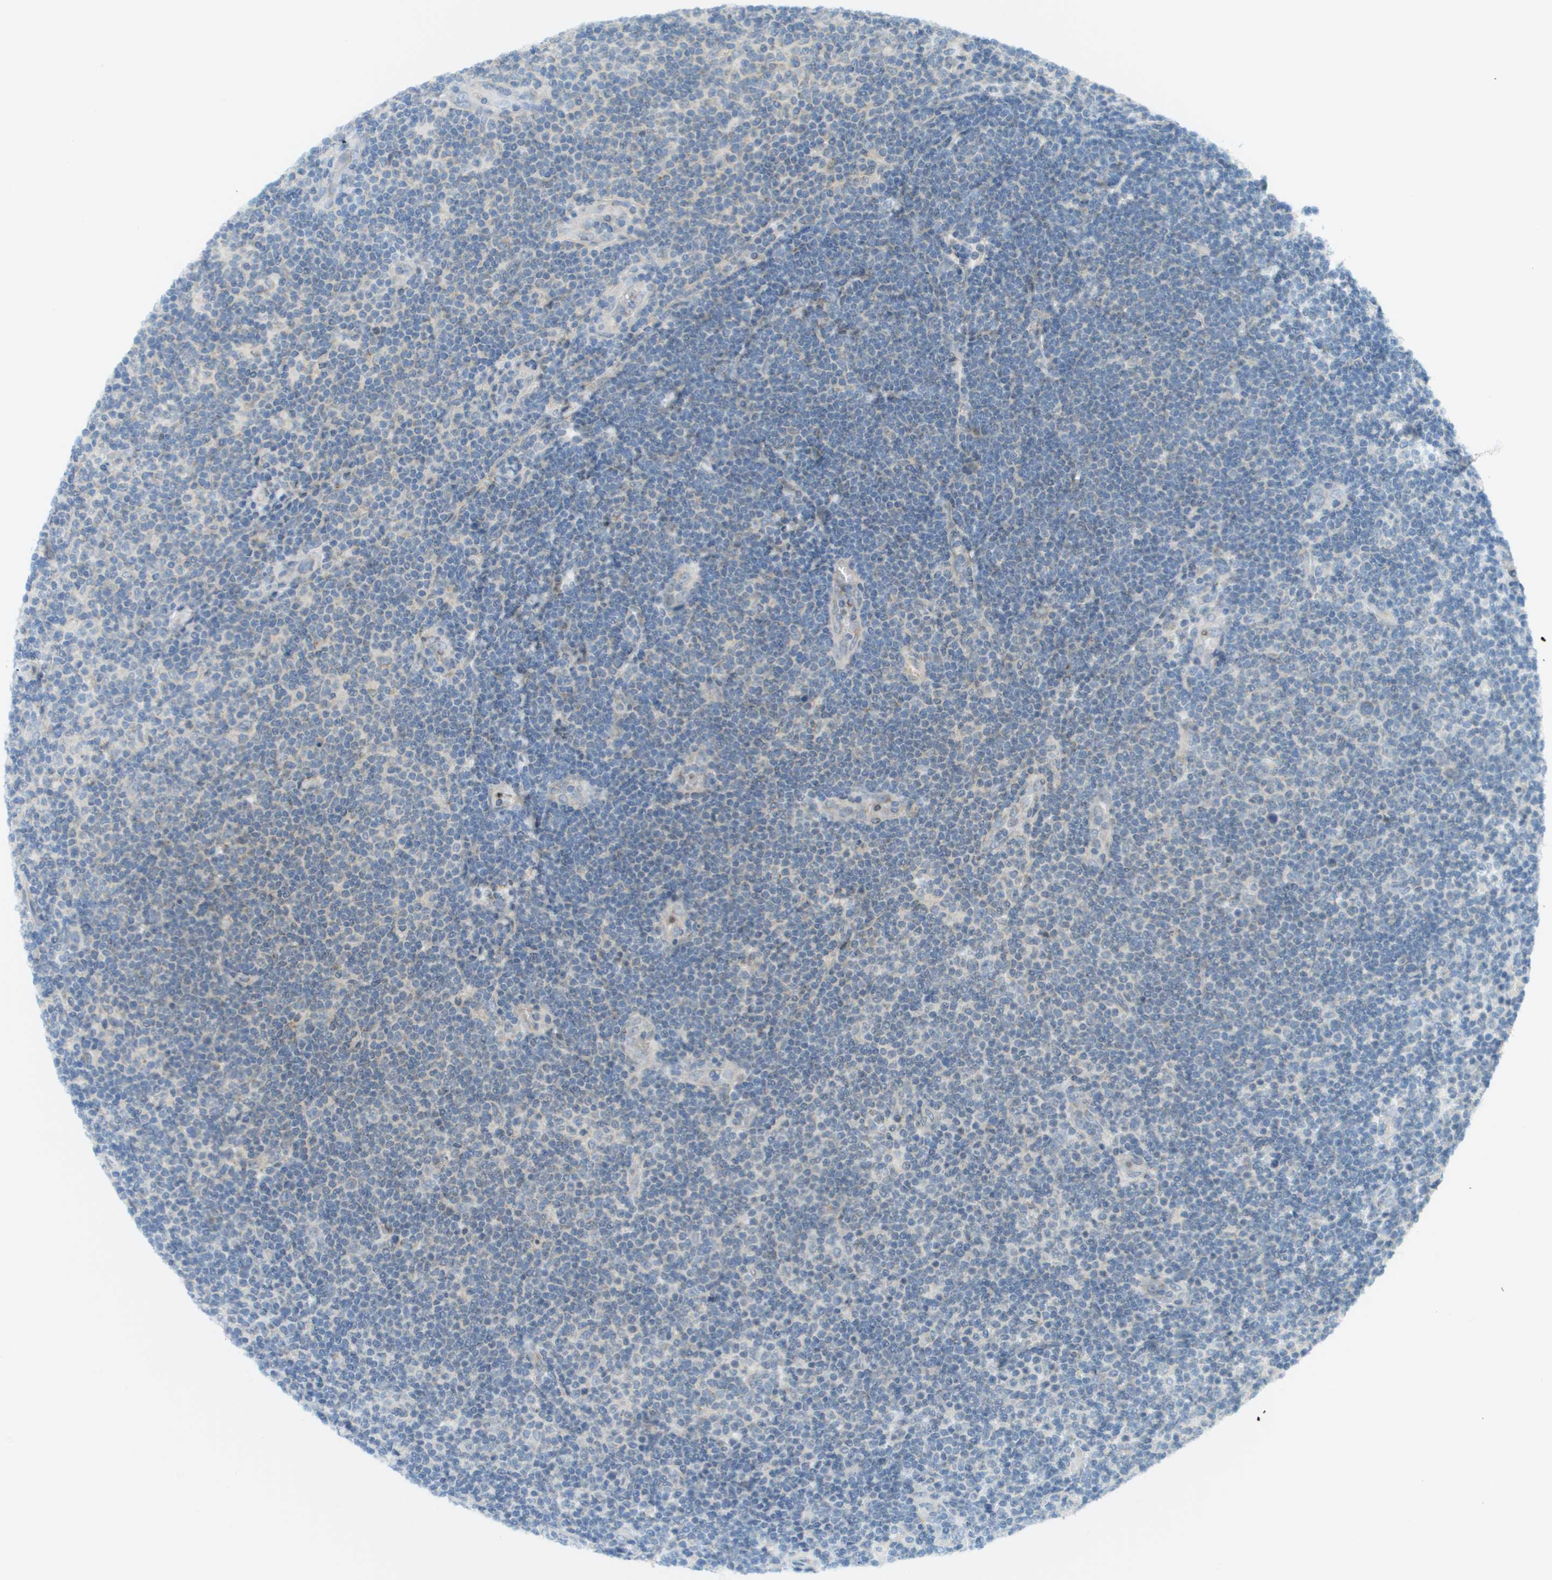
{"staining": {"intensity": "negative", "quantity": "none", "location": "none"}, "tissue": "lymphoma", "cell_type": "Tumor cells", "image_type": "cancer", "snomed": [{"axis": "morphology", "description": "Malignant lymphoma, non-Hodgkin's type, Low grade"}, {"axis": "topography", "description": "Lymph node"}], "caption": "Protein analysis of low-grade malignant lymphoma, non-Hodgkin's type reveals no significant staining in tumor cells. The staining was performed using DAB to visualize the protein expression in brown, while the nuclei were stained in blue with hematoxylin (Magnification: 20x).", "gene": "EVC", "patient": {"sex": "male", "age": 83}}